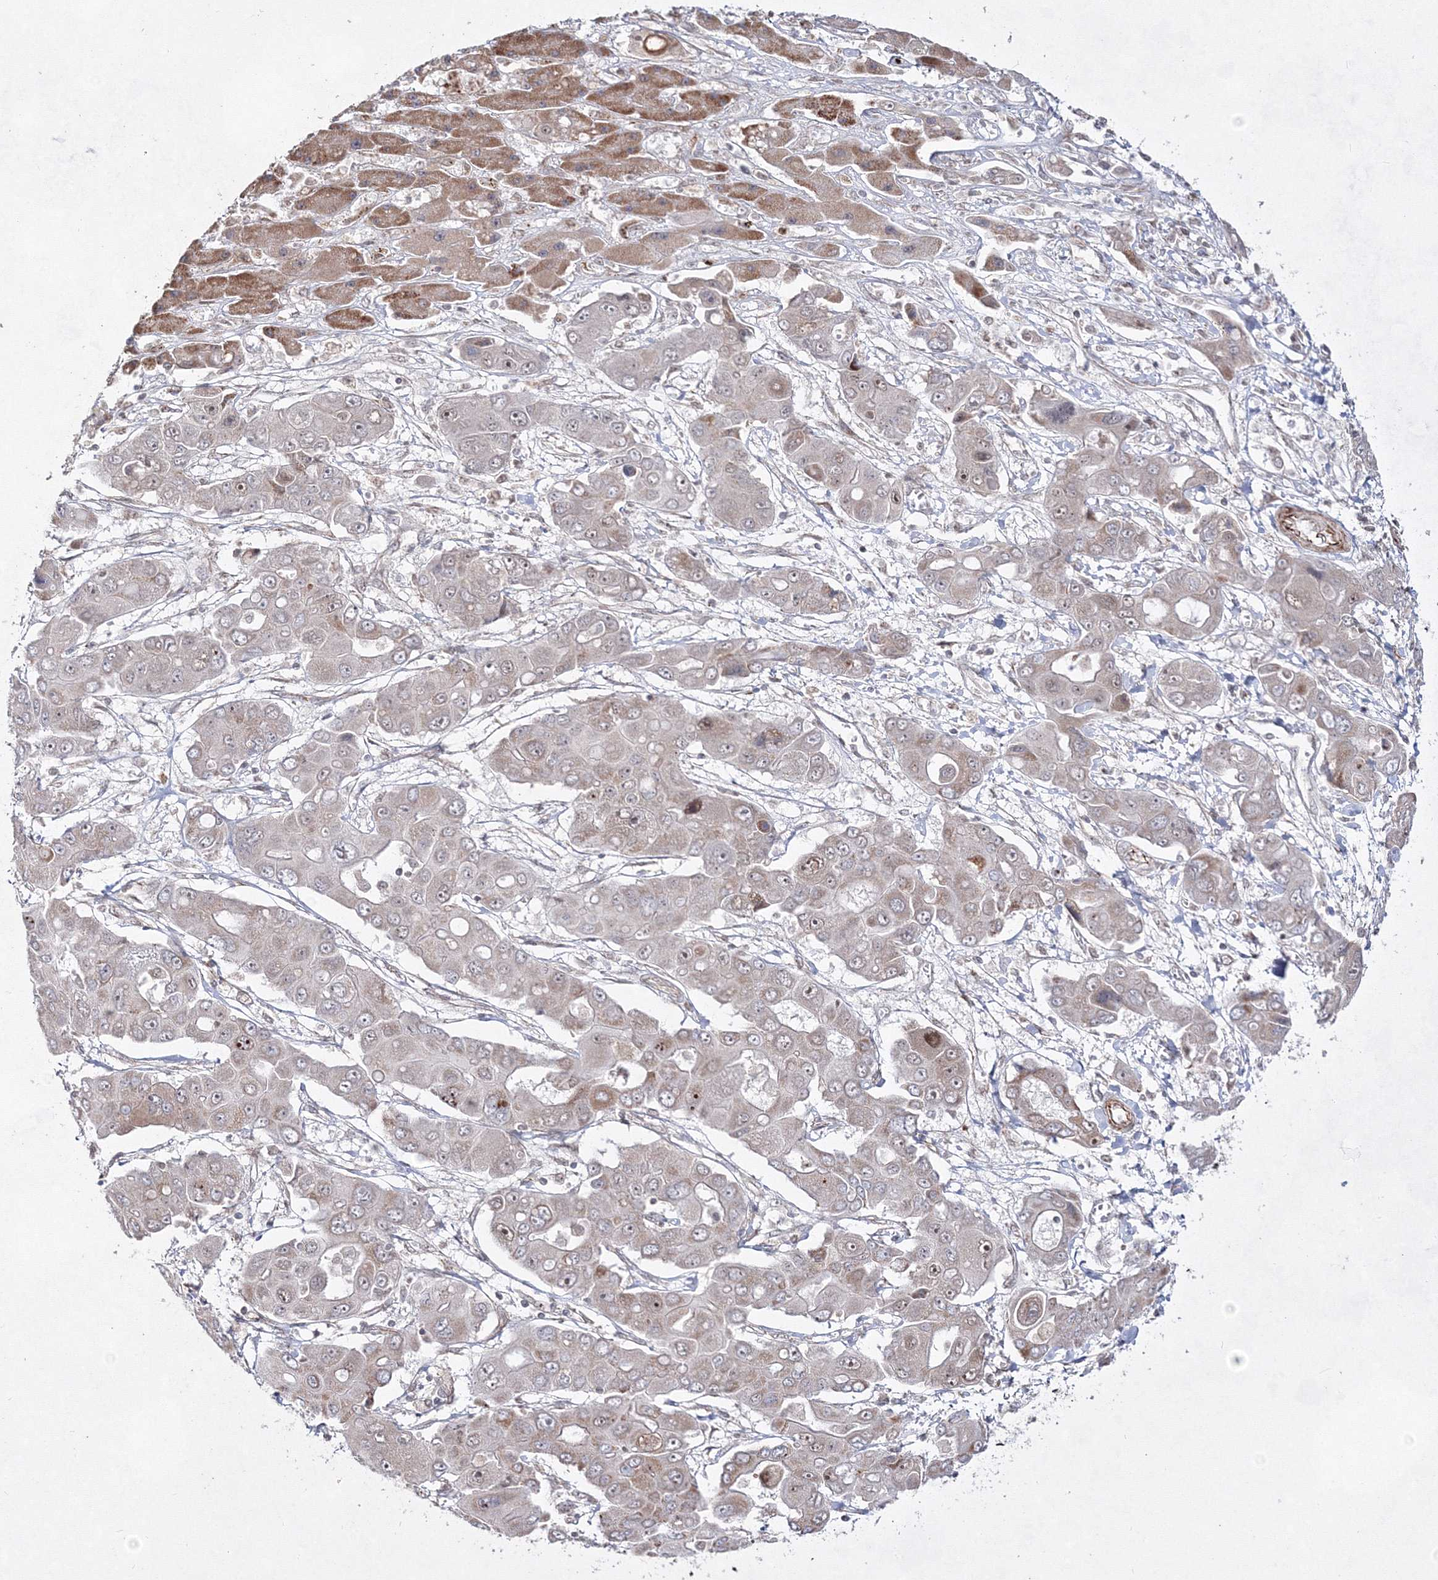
{"staining": {"intensity": "weak", "quantity": "<25%", "location": "nuclear"}, "tissue": "liver cancer", "cell_type": "Tumor cells", "image_type": "cancer", "snomed": [{"axis": "morphology", "description": "Cholangiocarcinoma"}, {"axis": "topography", "description": "Liver"}], "caption": "There is no significant positivity in tumor cells of liver cancer. (IHC, brightfield microscopy, high magnification).", "gene": "SNIP1", "patient": {"sex": "male", "age": 67}}